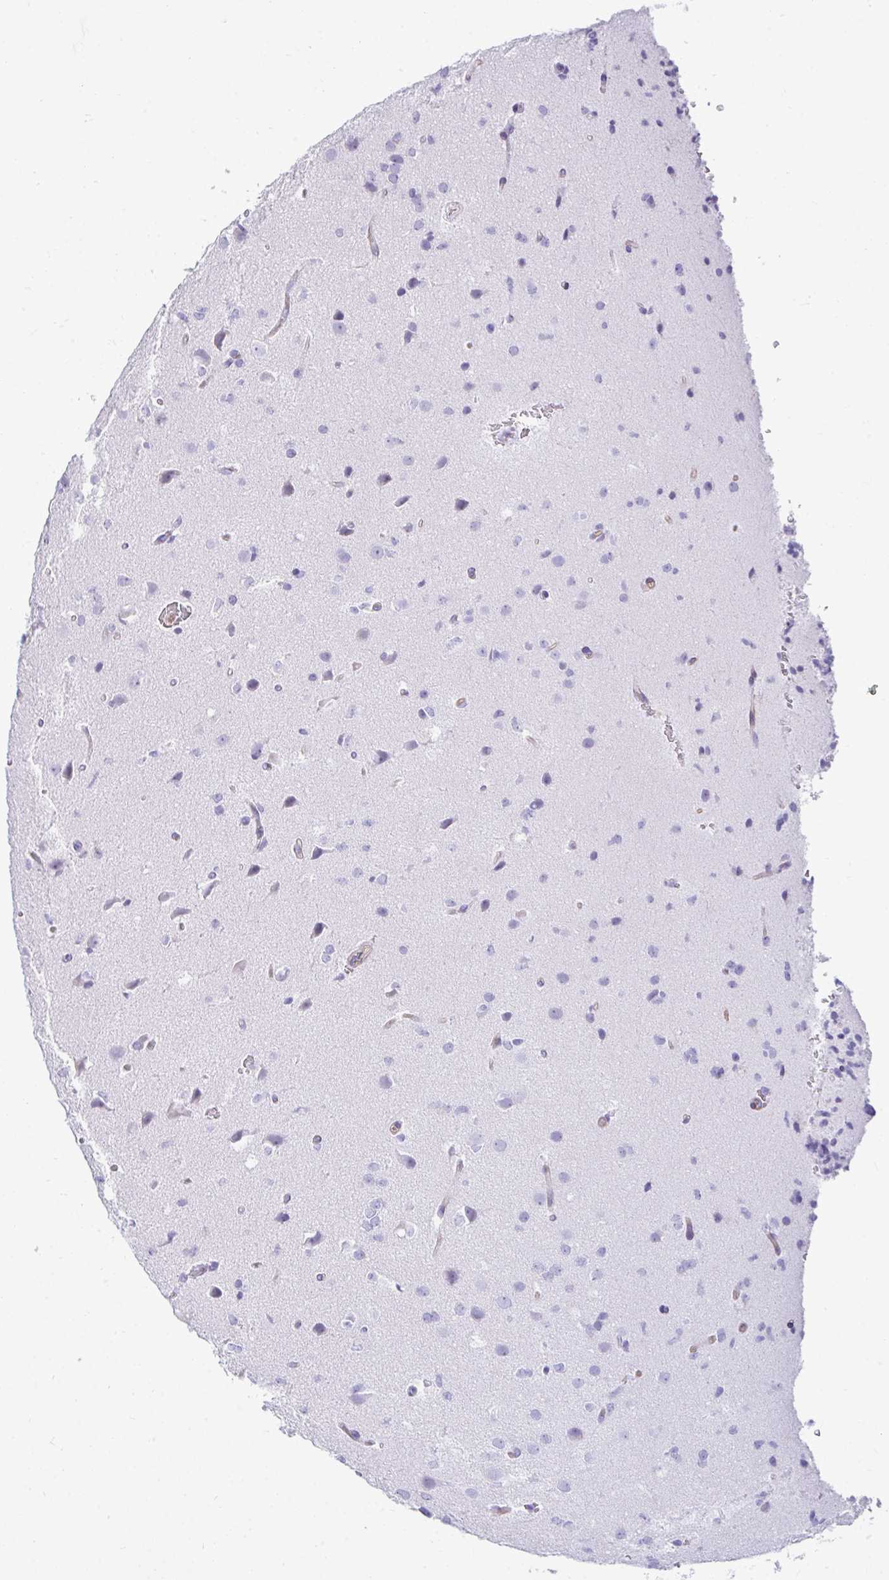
{"staining": {"intensity": "negative", "quantity": "none", "location": "none"}, "tissue": "glioma", "cell_type": "Tumor cells", "image_type": "cancer", "snomed": [{"axis": "morphology", "description": "Glioma, malignant, Low grade"}, {"axis": "topography", "description": "Brain"}], "caption": "A micrograph of glioma stained for a protein displays no brown staining in tumor cells.", "gene": "UBL3", "patient": {"sex": "female", "age": 33}}